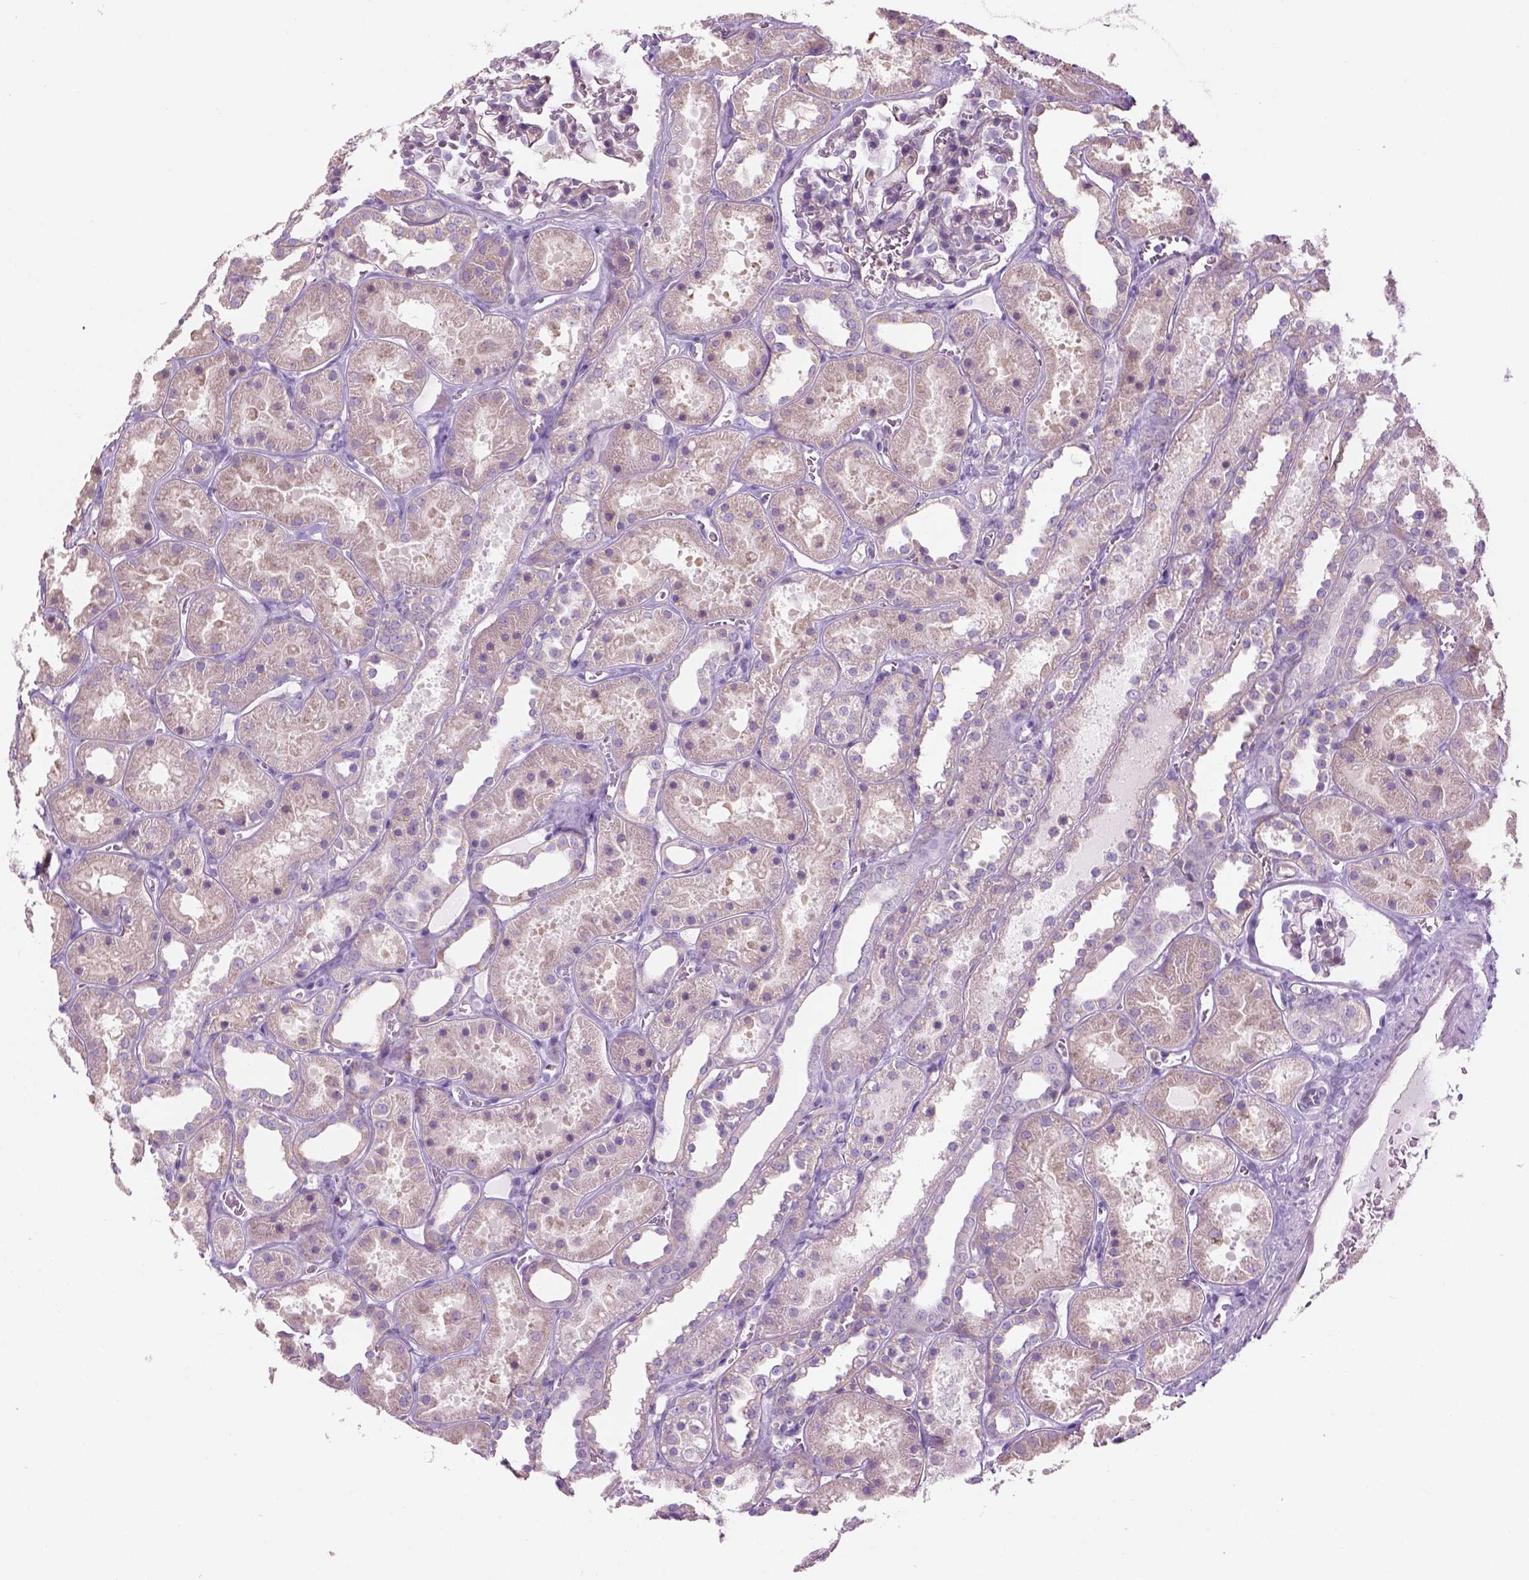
{"staining": {"intensity": "negative", "quantity": "none", "location": "none"}, "tissue": "kidney", "cell_type": "Cells in glomeruli", "image_type": "normal", "snomed": [{"axis": "morphology", "description": "Normal tissue, NOS"}, {"axis": "topography", "description": "Kidney"}], "caption": "An immunohistochemistry histopathology image of unremarkable kidney is shown. There is no staining in cells in glomeruli of kidney. (DAB immunohistochemistry (IHC) with hematoxylin counter stain).", "gene": "CD84", "patient": {"sex": "female", "age": 41}}